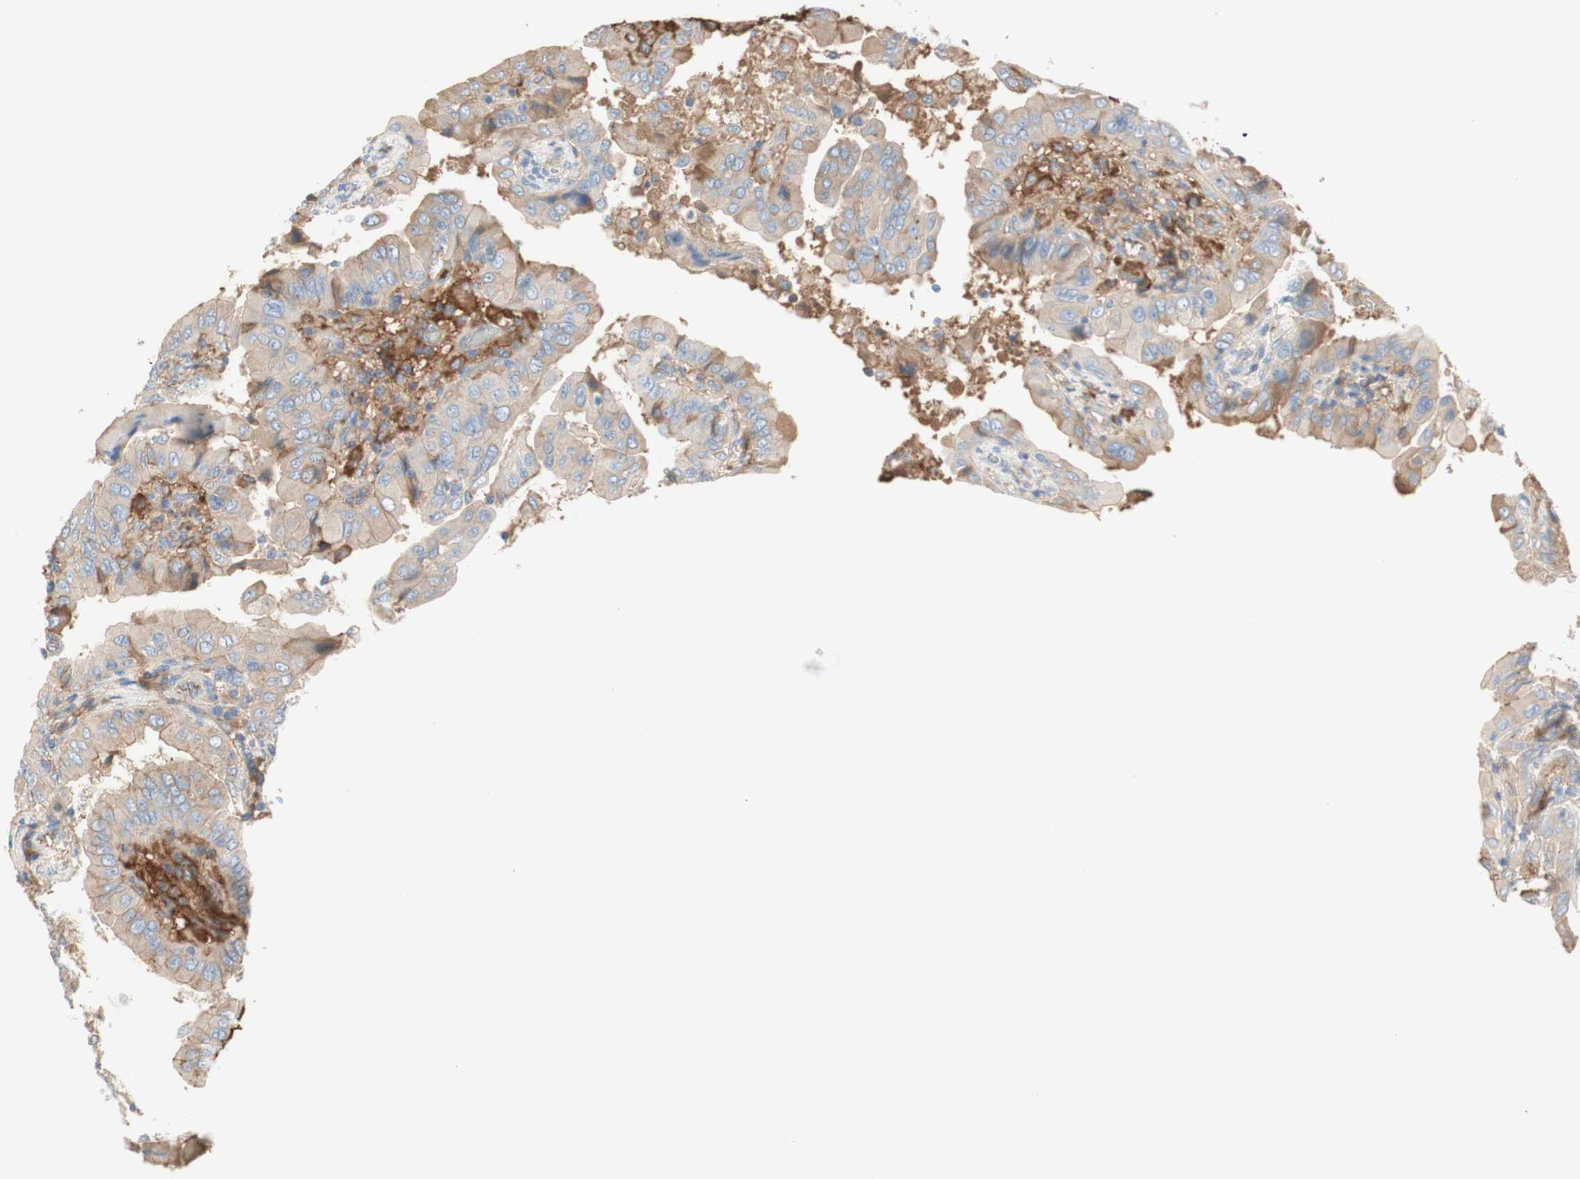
{"staining": {"intensity": "weak", "quantity": ">75%", "location": "cytoplasmic/membranous"}, "tissue": "thyroid cancer", "cell_type": "Tumor cells", "image_type": "cancer", "snomed": [{"axis": "morphology", "description": "Papillary adenocarcinoma, NOS"}, {"axis": "topography", "description": "Thyroid gland"}], "caption": "An immunohistochemistry histopathology image of tumor tissue is shown. Protein staining in brown shows weak cytoplasmic/membranous positivity in thyroid papillary adenocarcinoma within tumor cells.", "gene": "KNG1", "patient": {"sex": "male", "age": 33}}